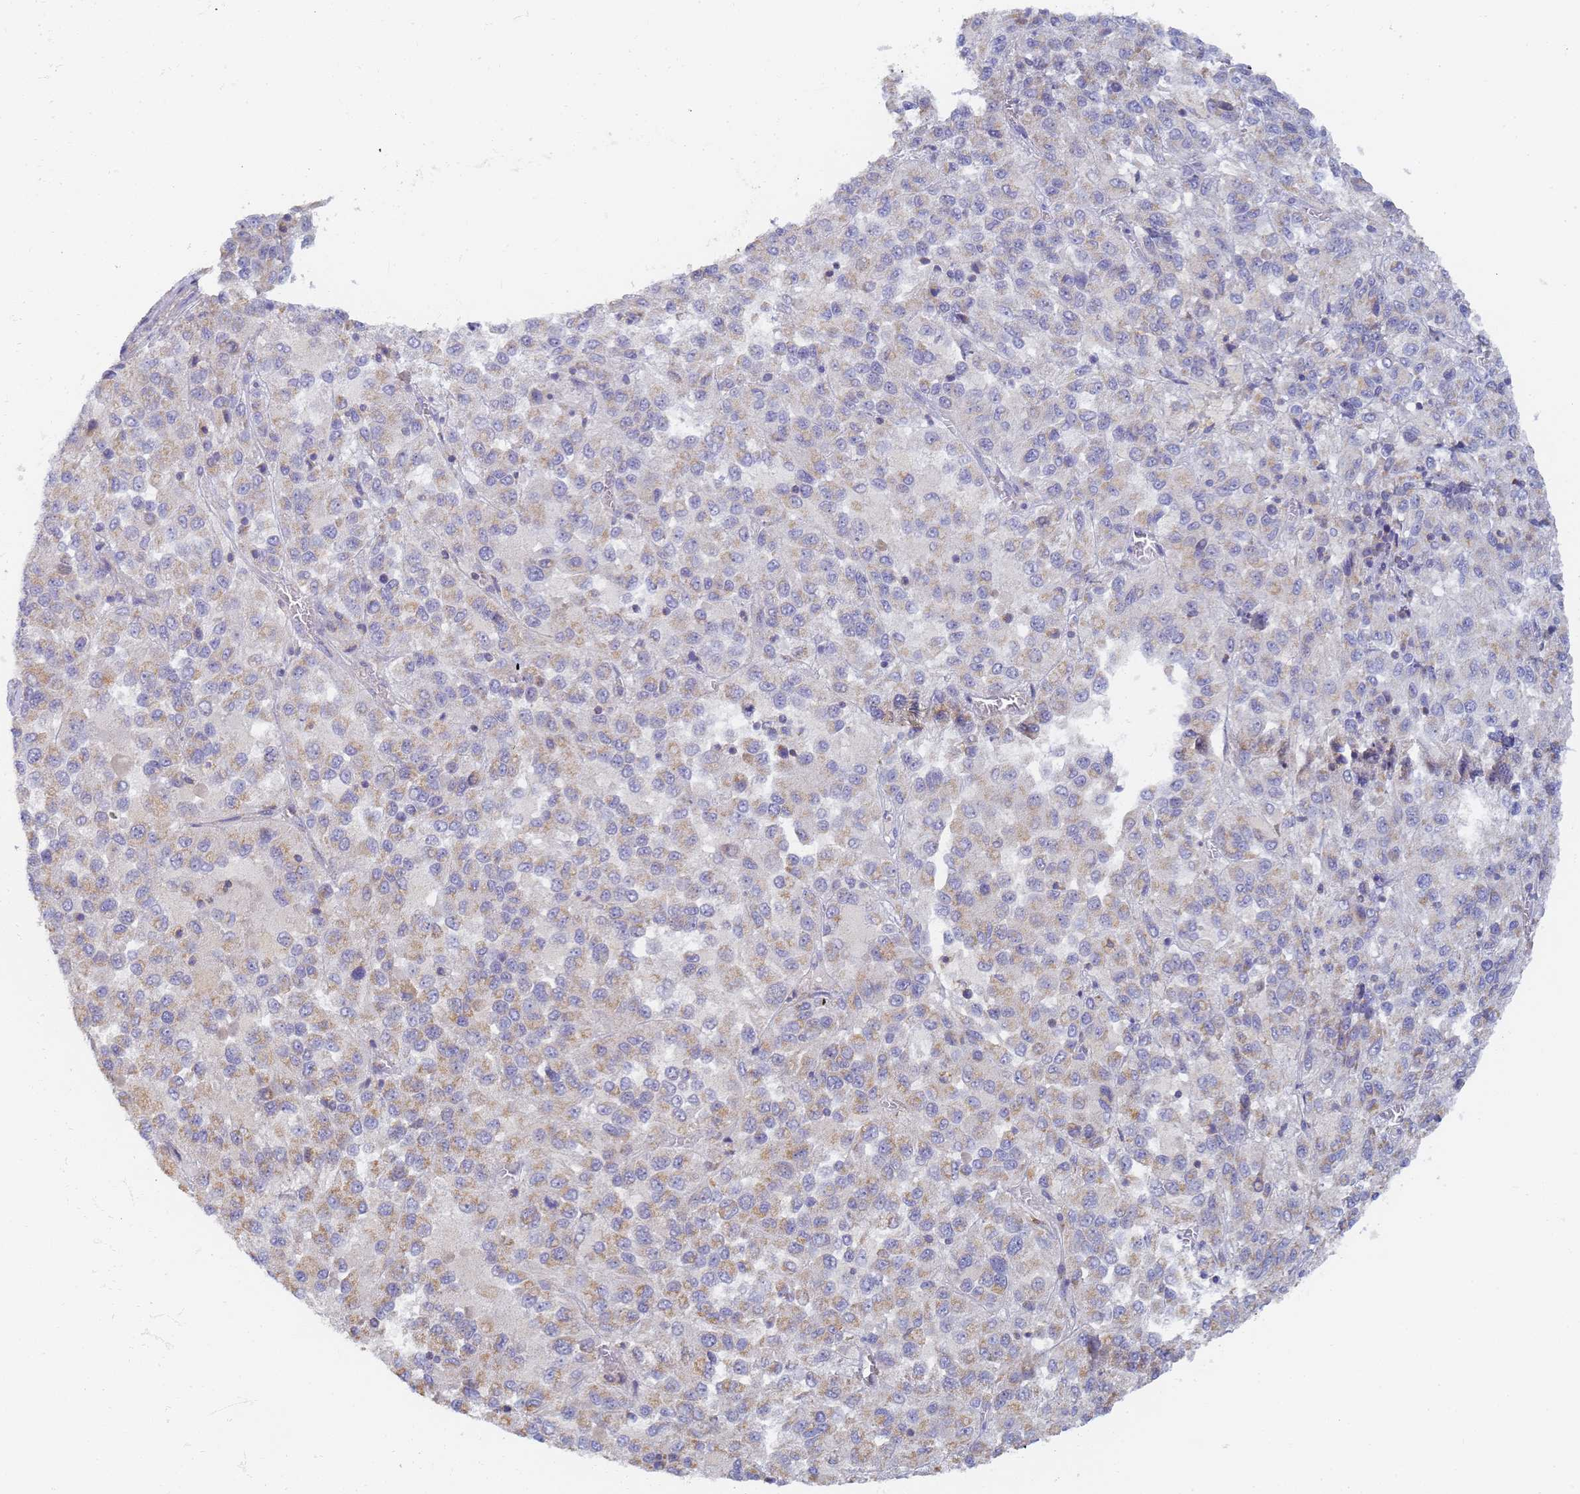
{"staining": {"intensity": "moderate", "quantity": "<25%", "location": "cytoplasmic/membranous"}, "tissue": "melanoma", "cell_type": "Tumor cells", "image_type": "cancer", "snomed": [{"axis": "morphology", "description": "Malignant melanoma, Metastatic site"}, {"axis": "topography", "description": "Lung"}], "caption": "There is low levels of moderate cytoplasmic/membranous staining in tumor cells of malignant melanoma (metastatic site), as demonstrated by immunohistochemical staining (brown color).", "gene": "UTP23", "patient": {"sex": "male", "age": 64}}